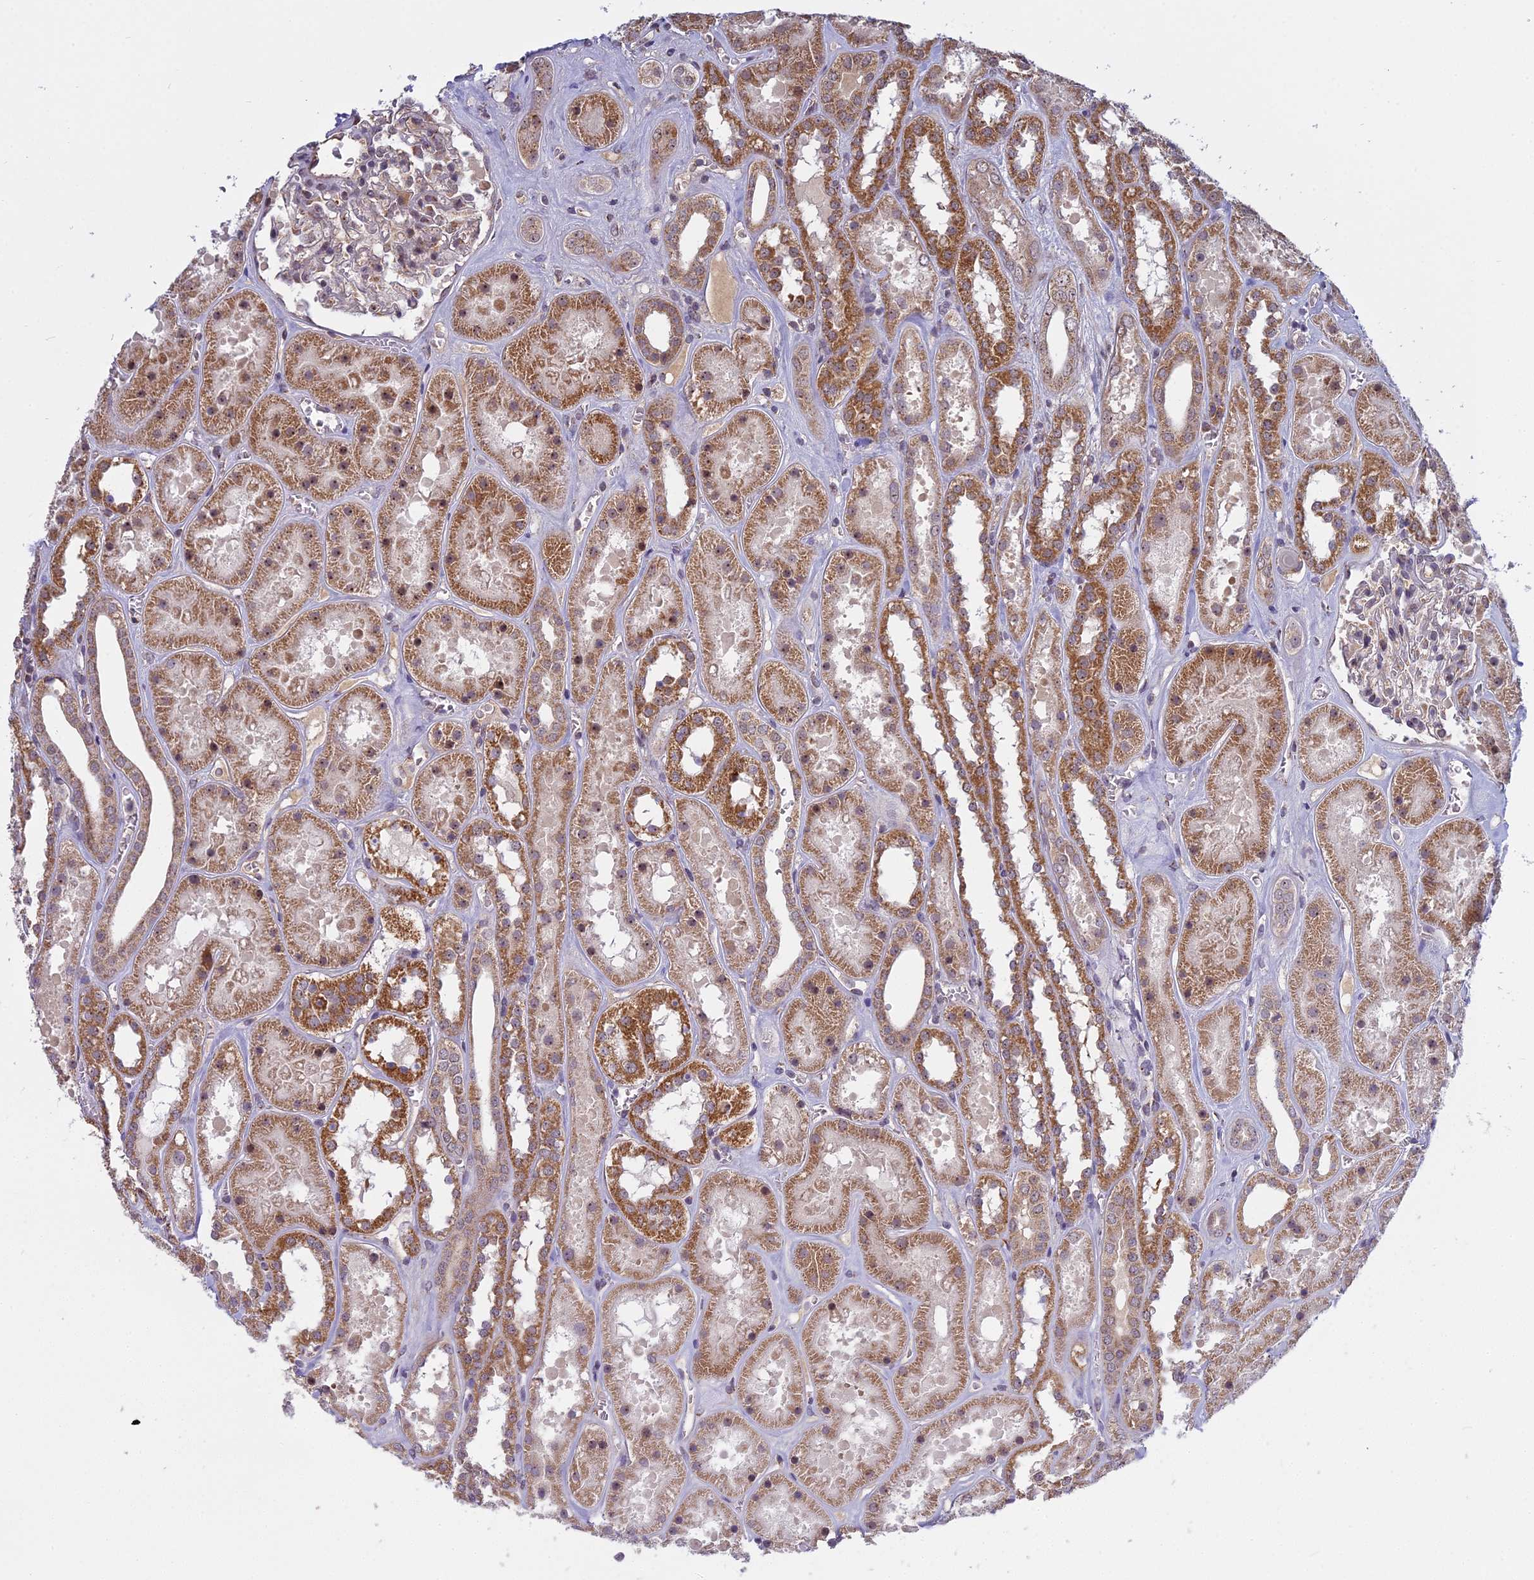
{"staining": {"intensity": "weak", "quantity": "25%-75%", "location": "cytoplasmic/membranous,nuclear"}, "tissue": "kidney", "cell_type": "Cells in glomeruli", "image_type": "normal", "snomed": [{"axis": "morphology", "description": "Normal tissue, NOS"}, {"axis": "topography", "description": "Kidney"}], "caption": "A high-resolution micrograph shows immunohistochemistry staining of benign kidney, which reveals weak cytoplasmic/membranous,nuclear expression in about 25%-75% of cells in glomeruli. Immunohistochemistry (ihc) stains the protein of interest in brown and the nuclei are stained blue.", "gene": "MEOX1", "patient": {"sex": "female", "age": 41}}